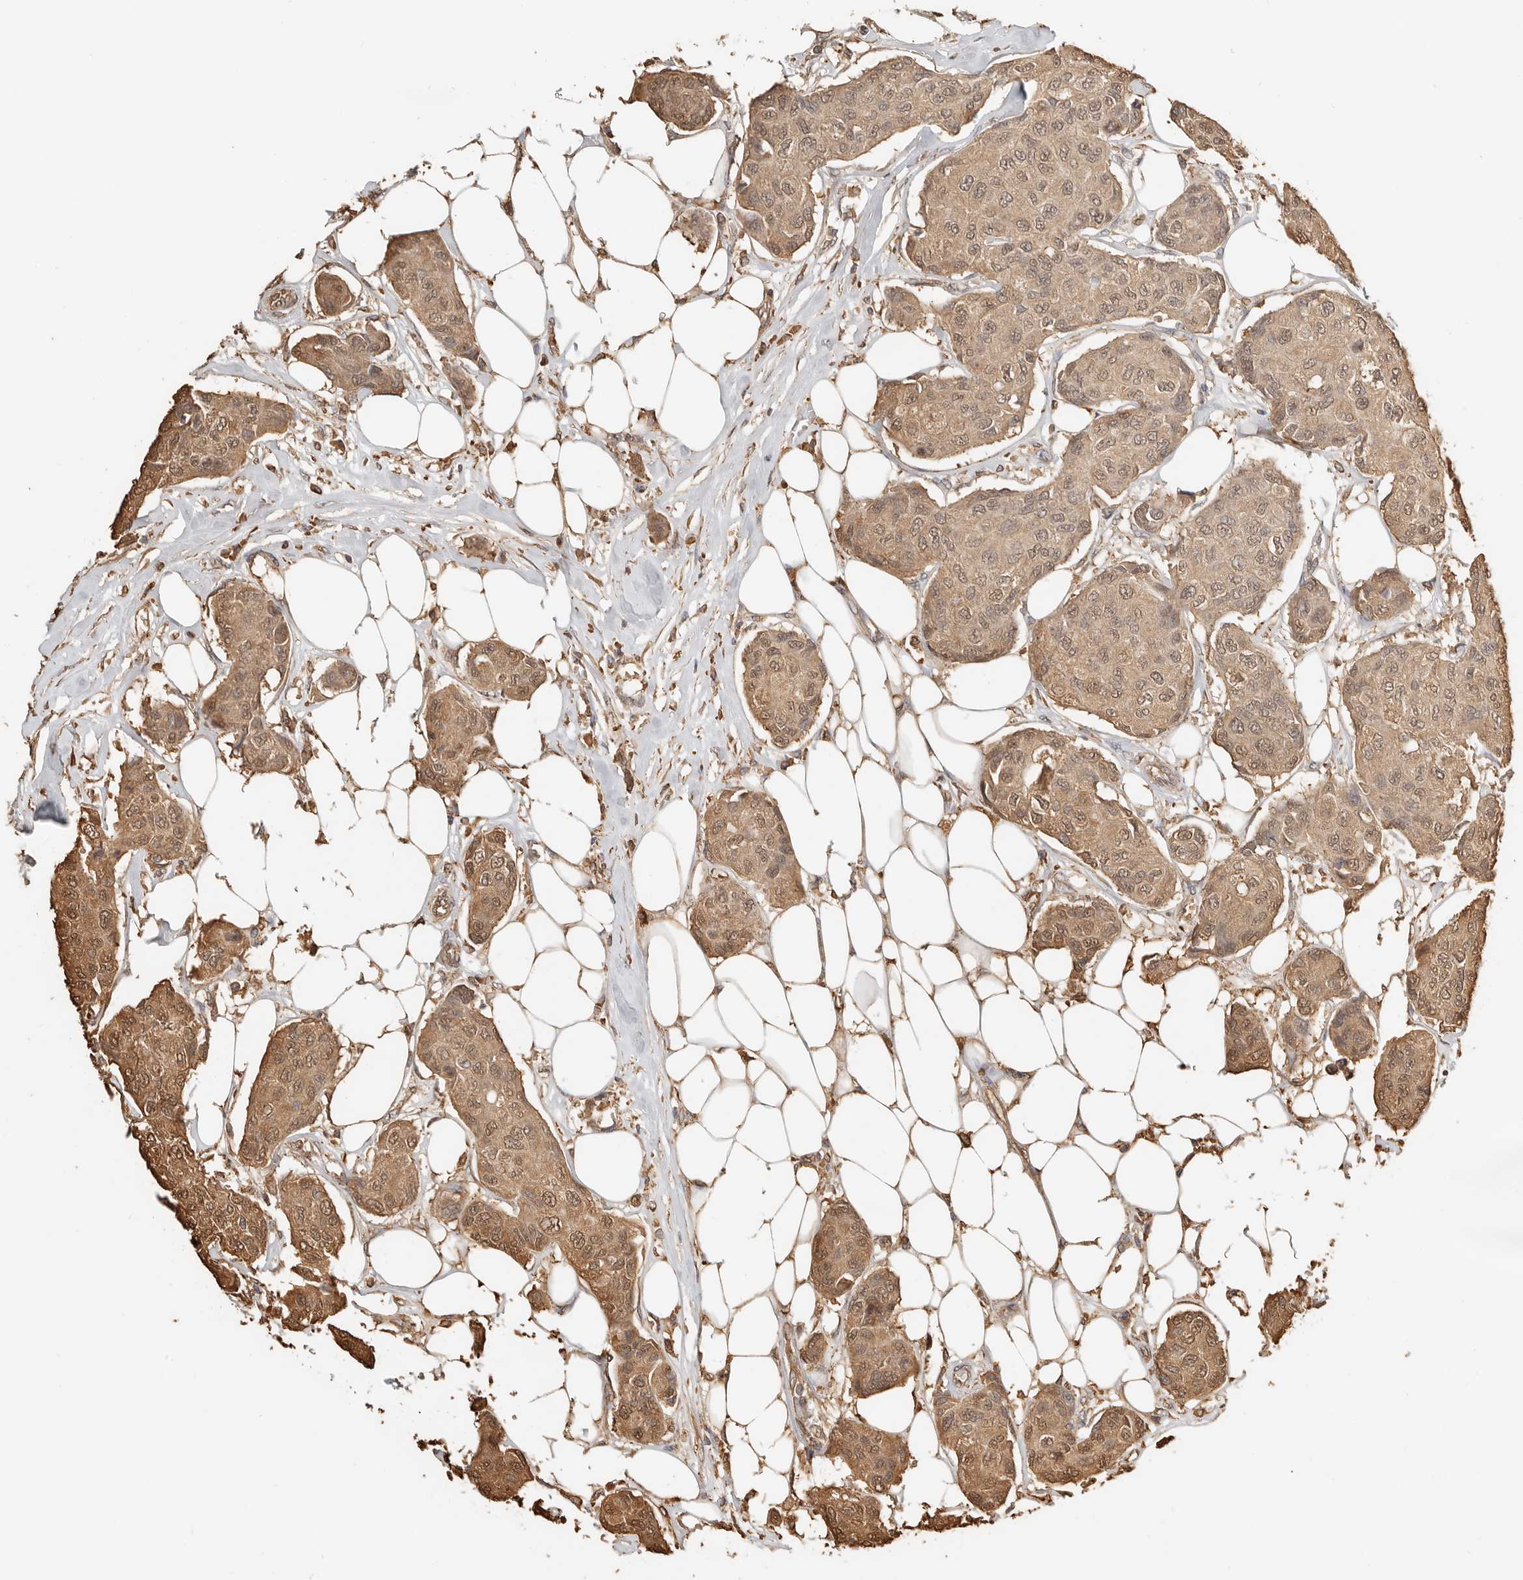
{"staining": {"intensity": "moderate", "quantity": ">75%", "location": "cytoplasmic/membranous,nuclear"}, "tissue": "breast cancer", "cell_type": "Tumor cells", "image_type": "cancer", "snomed": [{"axis": "morphology", "description": "Duct carcinoma"}, {"axis": "topography", "description": "Breast"}], "caption": "IHC of human breast cancer (intraductal carcinoma) reveals medium levels of moderate cytoplasmic/membranous and nuclear expression in approximately >75% of tumor cells.", "gene": "ARHGEF10L", "patient": {"sex": "female", "age": 80}}